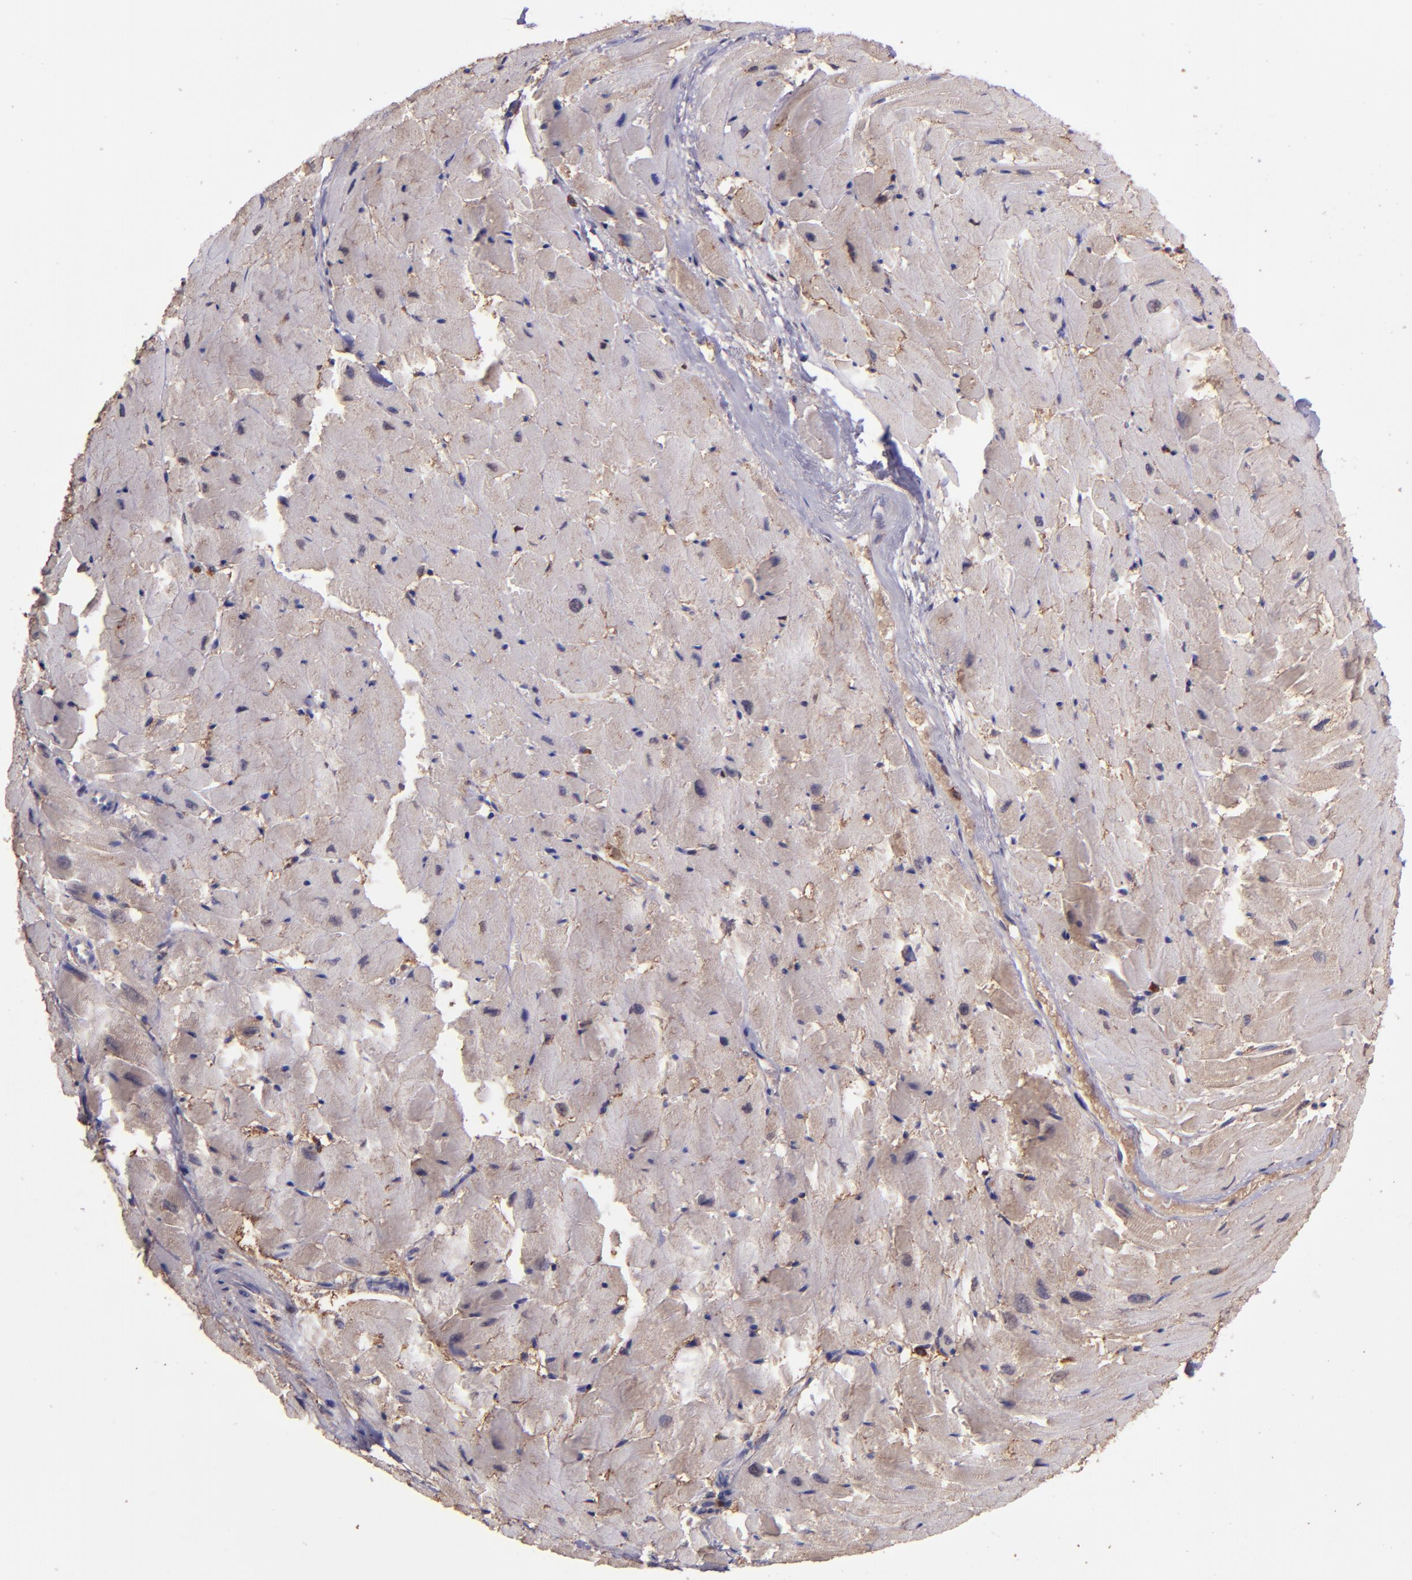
{"staining": {"intensity": "weak", "quantity": "25%-75%", "location": "cytoplasmic/membranous,nuclear"}, "tissue": "heart muscle", "cell_type": "Cardiomyocytes", "image_type": "normal", "snomed": [{"axis": "morphology", "description": "Normal tissue, NOS"}, {"axis": "topography", "description": "Heart"}], "caption": "IHC image of normal heart muscle stained for a protein (brown), which reveals low levels of weak cytoplasmic/membranous,nuclear staining in approximately 25%-75% of cardiomyocytes.", "gene": "WASH6P", "patient": {"sex": "female", "age": 19}}